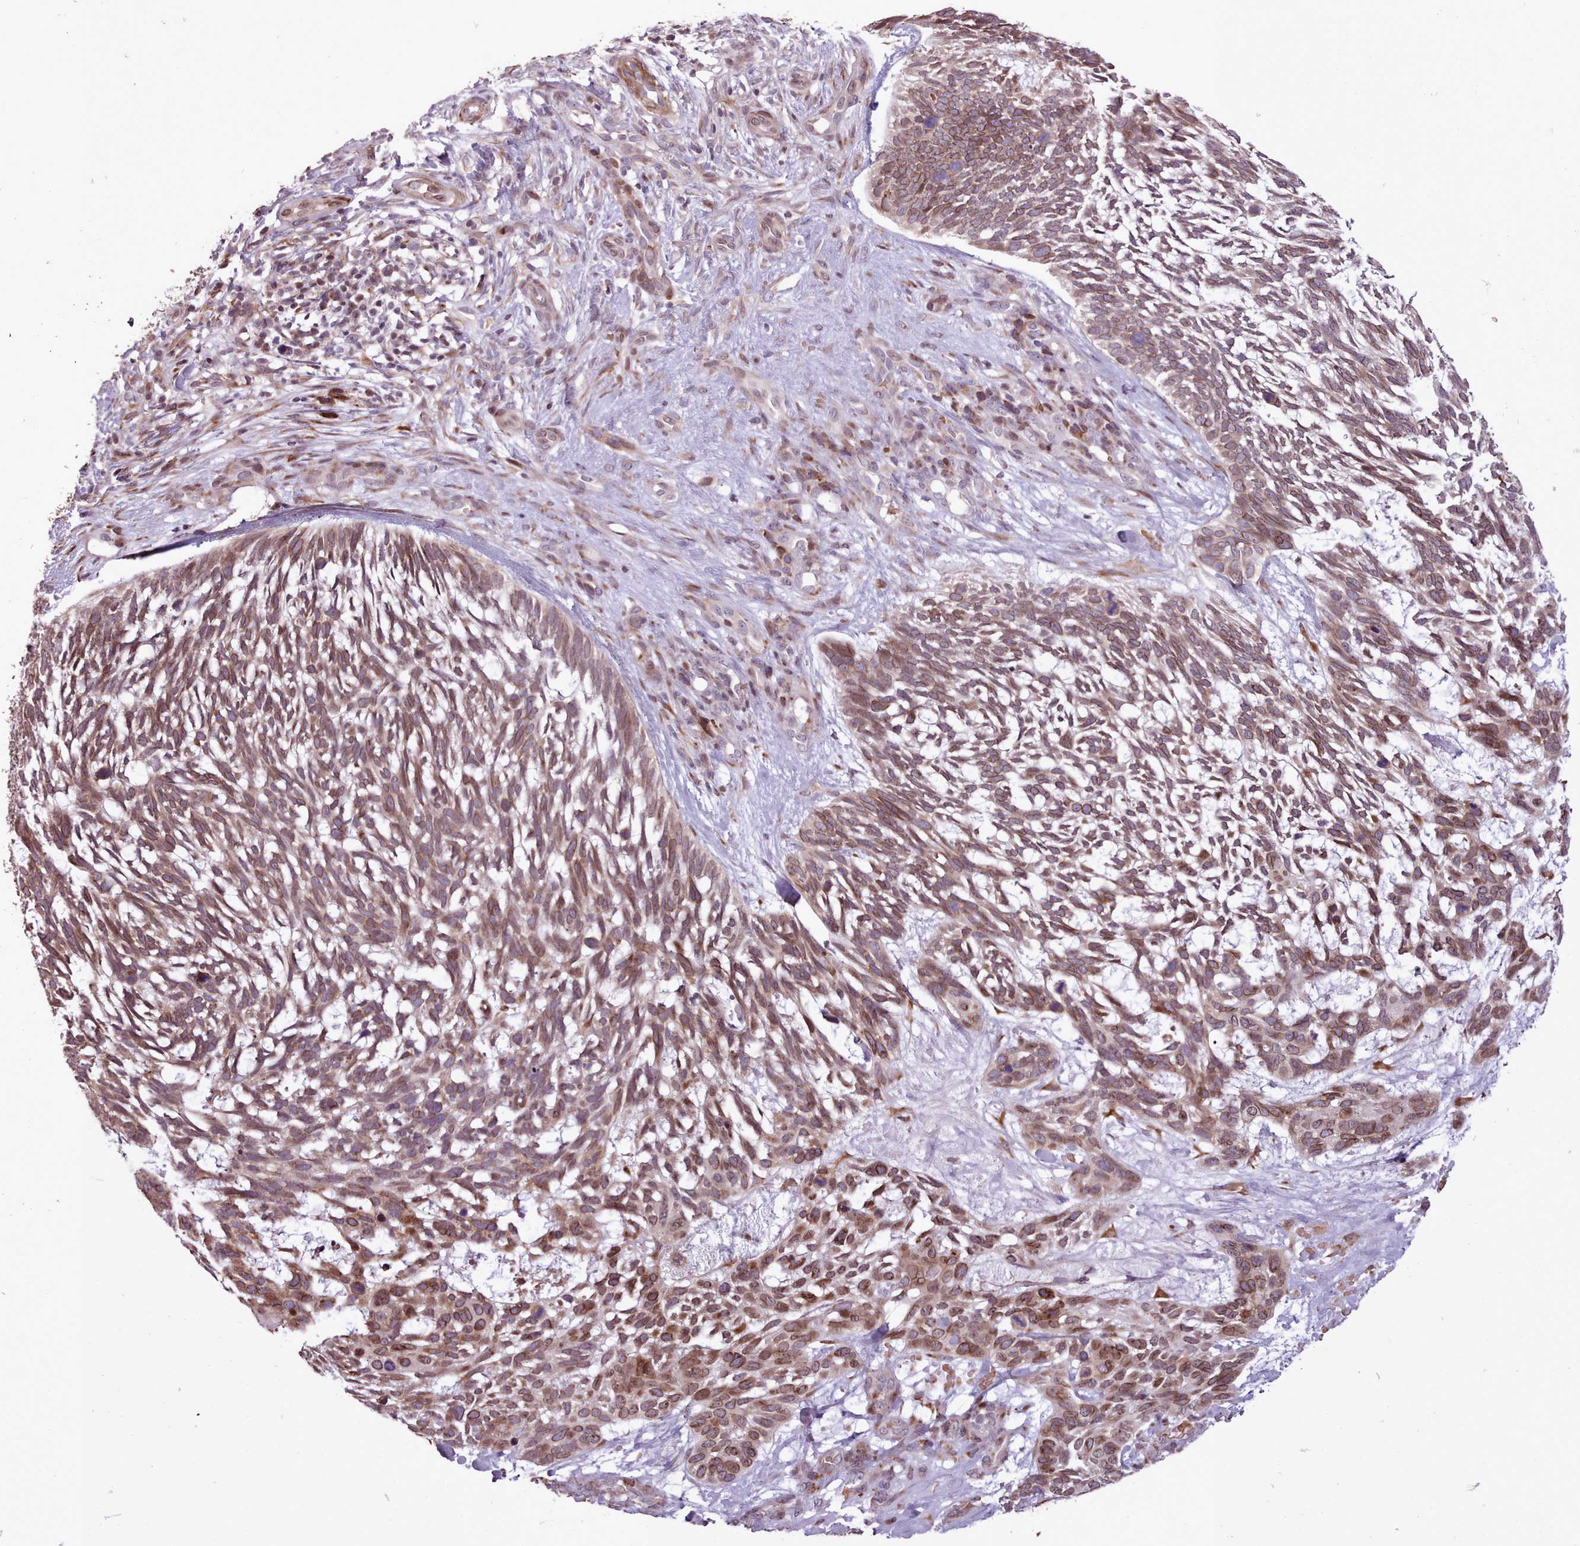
{"staining": {"intensity": "moderate", "quantity": ">75%", "location": "cytoplasmic/membranous"}, "tissue": "skin cancer", "cell_type": "Tumor cells", "image_type": "cancer", "snomed": [{"axis": "morphology", "description": "Basal cell carcinoma"}, {"axis": "topography", "description": "Skin"}], "caption": "Immunohistochemistry of skin cancer reveals medium levels of moderate cytoplasmic/membranous staining in about >75% of tumor cells. The protein of interest is shown in brown color, while the nuclei are stained blue.", "gene": "CABP1", "patient": {"sex": "male", "age": 88}}